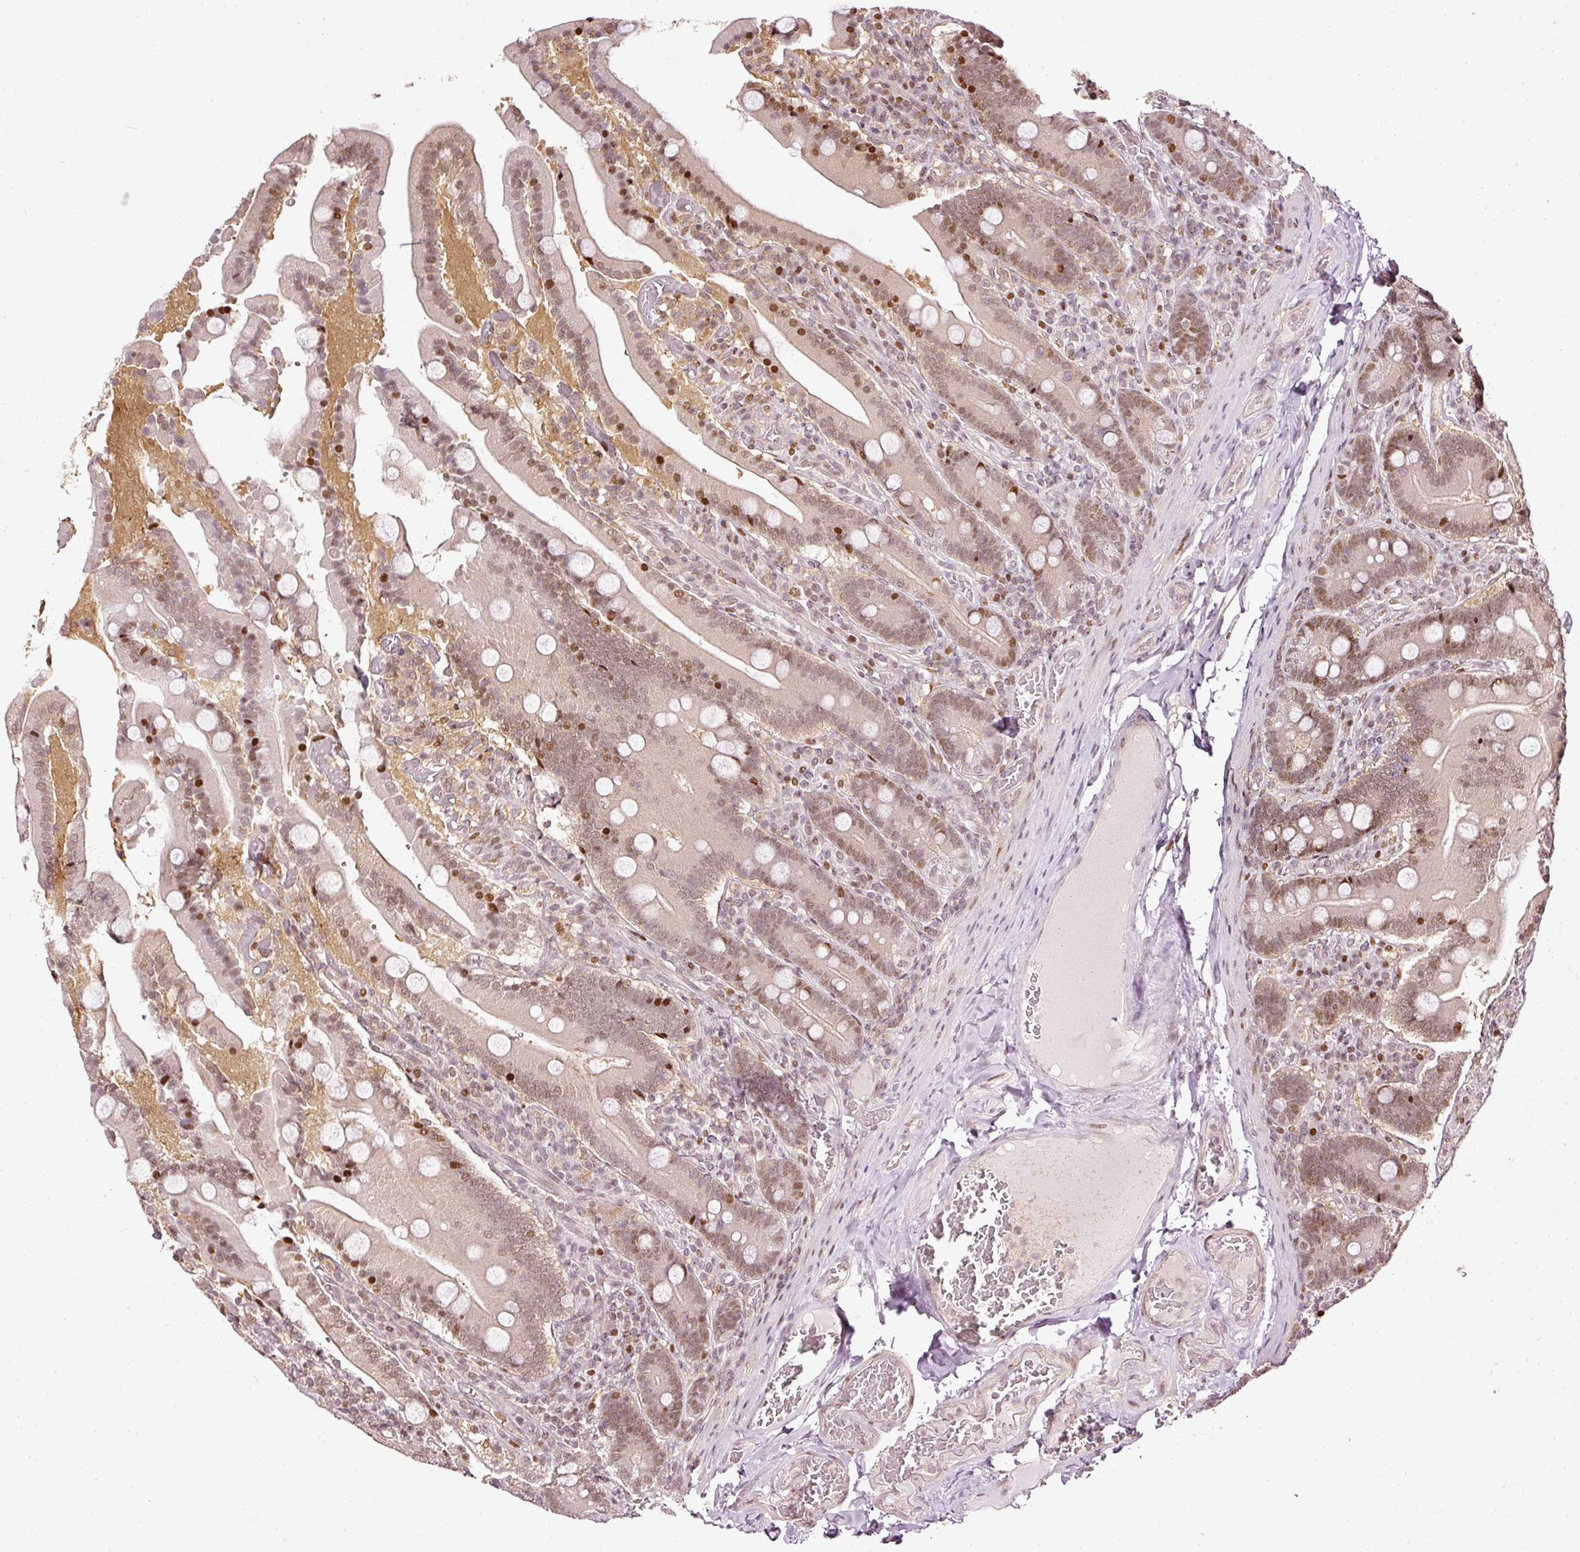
{"staining": {"intensity": "strong", "quantity": "25%-75%", "location": "cytoplasmic/membranous,nuclear"}, "tissue": "duodenum", "cell_type": "Glandular cells", "image_type": "normal", "snomed": [{"axis": "morphology", "description": "Normal tissue, NOS"}, {"axis": "topography", "description": "Duodenum"}], "caption": "DAB immunohistochemical staining of benign human duodenum displays strong cytoplasmic/membranous,nuclear protein positivity in approximately 25%-75% of glandular cells. The protein is shown in brown color, while the nuclei are stained blue.", "gene": "ZNF778", "patient": {"sex": "female", "age": 62}}